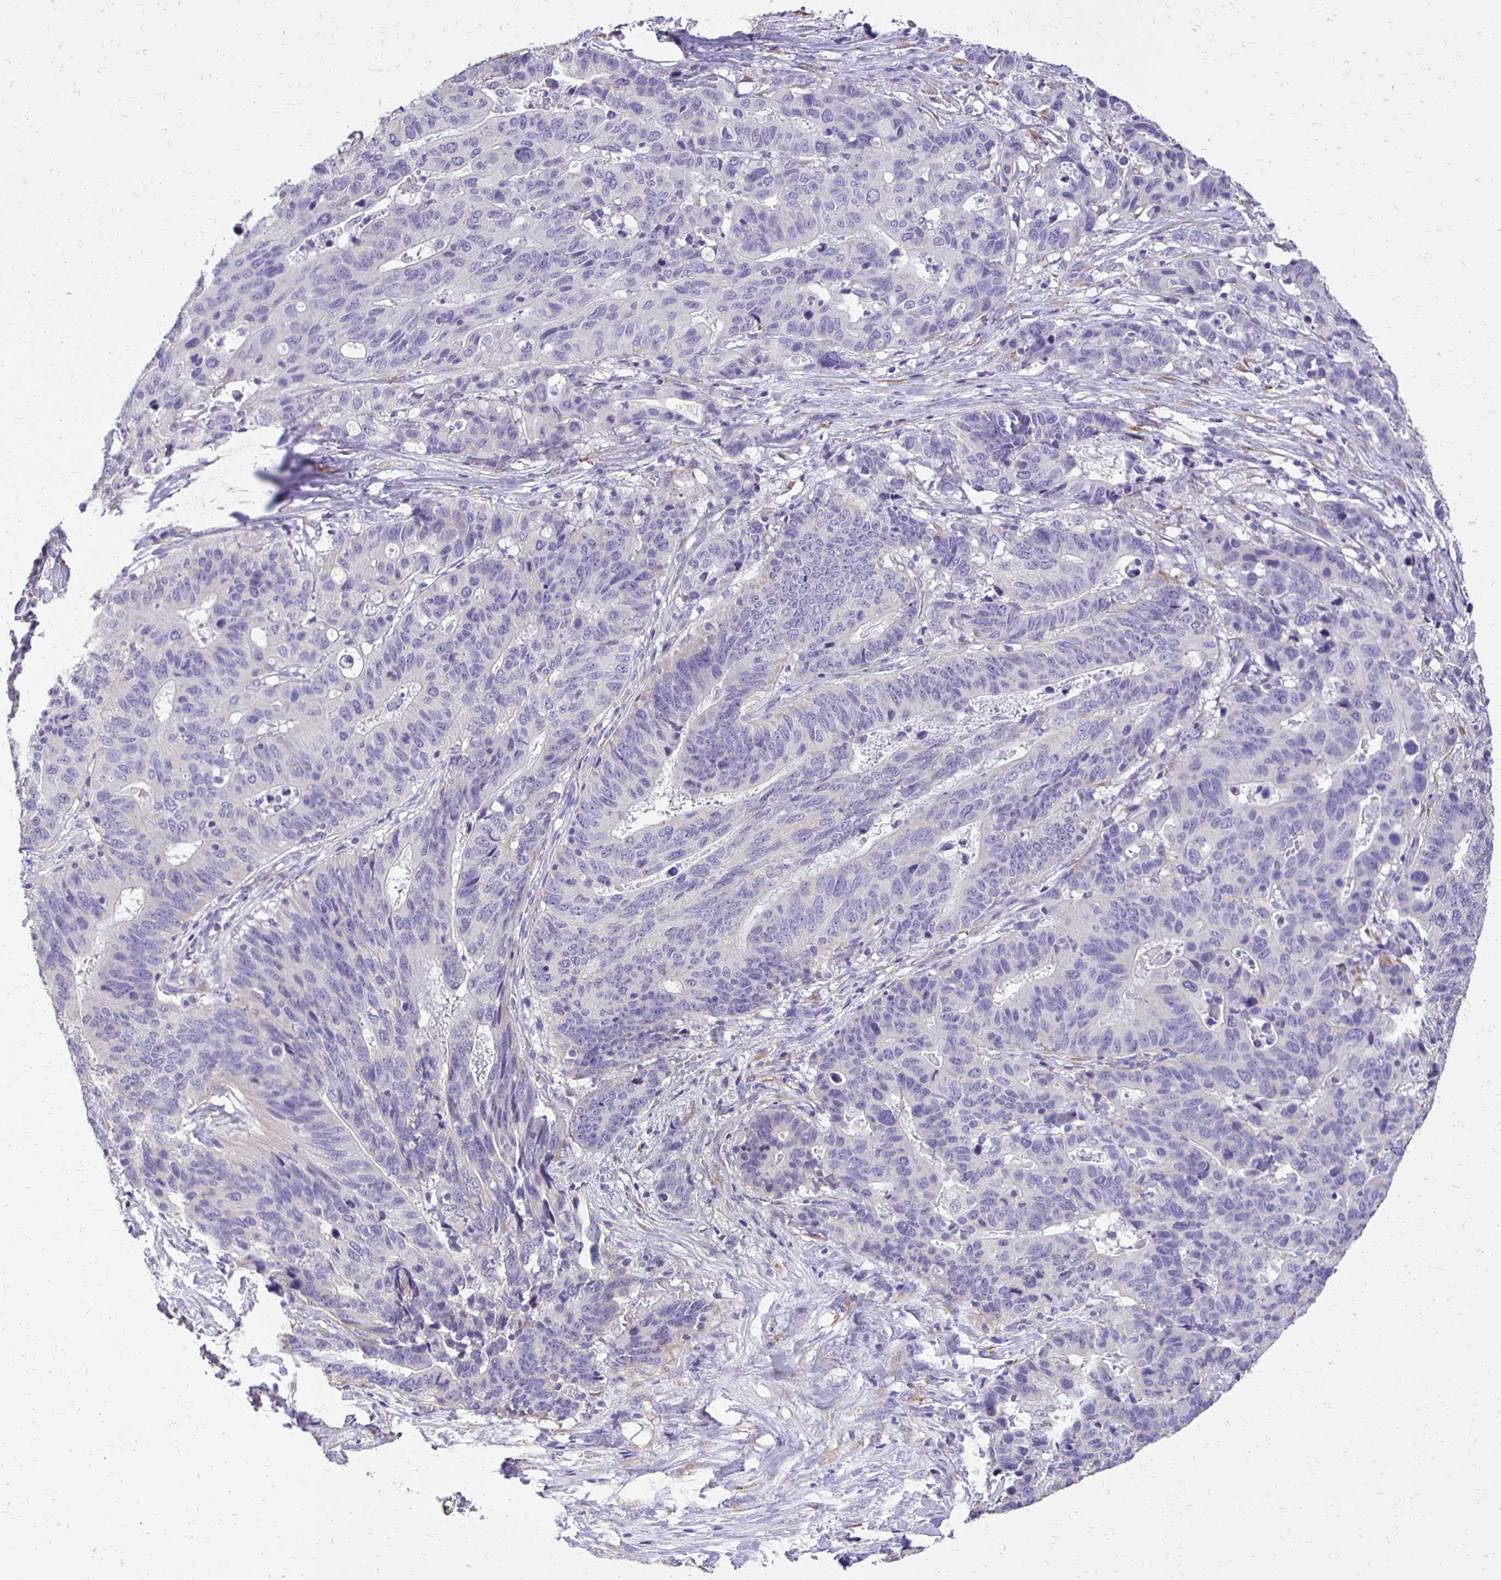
{"staining": {"intensity": "negative", "quantity": "none", "location": "none"}, "tissue": "stomach cancer", "cell_type": "Tumor cells", "image_type": "cancer", "snomed": [{"axis": "morphology", "description": "Adenocarcinoma, NOS"}, {"axis": "topography", "description": "Stomach, upper"}], "caption": "An immunohistochemistry micrograph of stomach cancer (adenocarcinoma) is shown. There is no staining in tumor cells of stomach cancer (adenocarcinoma).", "gene": "ANKRD45", "patient": {"sex": "female", "age": 67}}